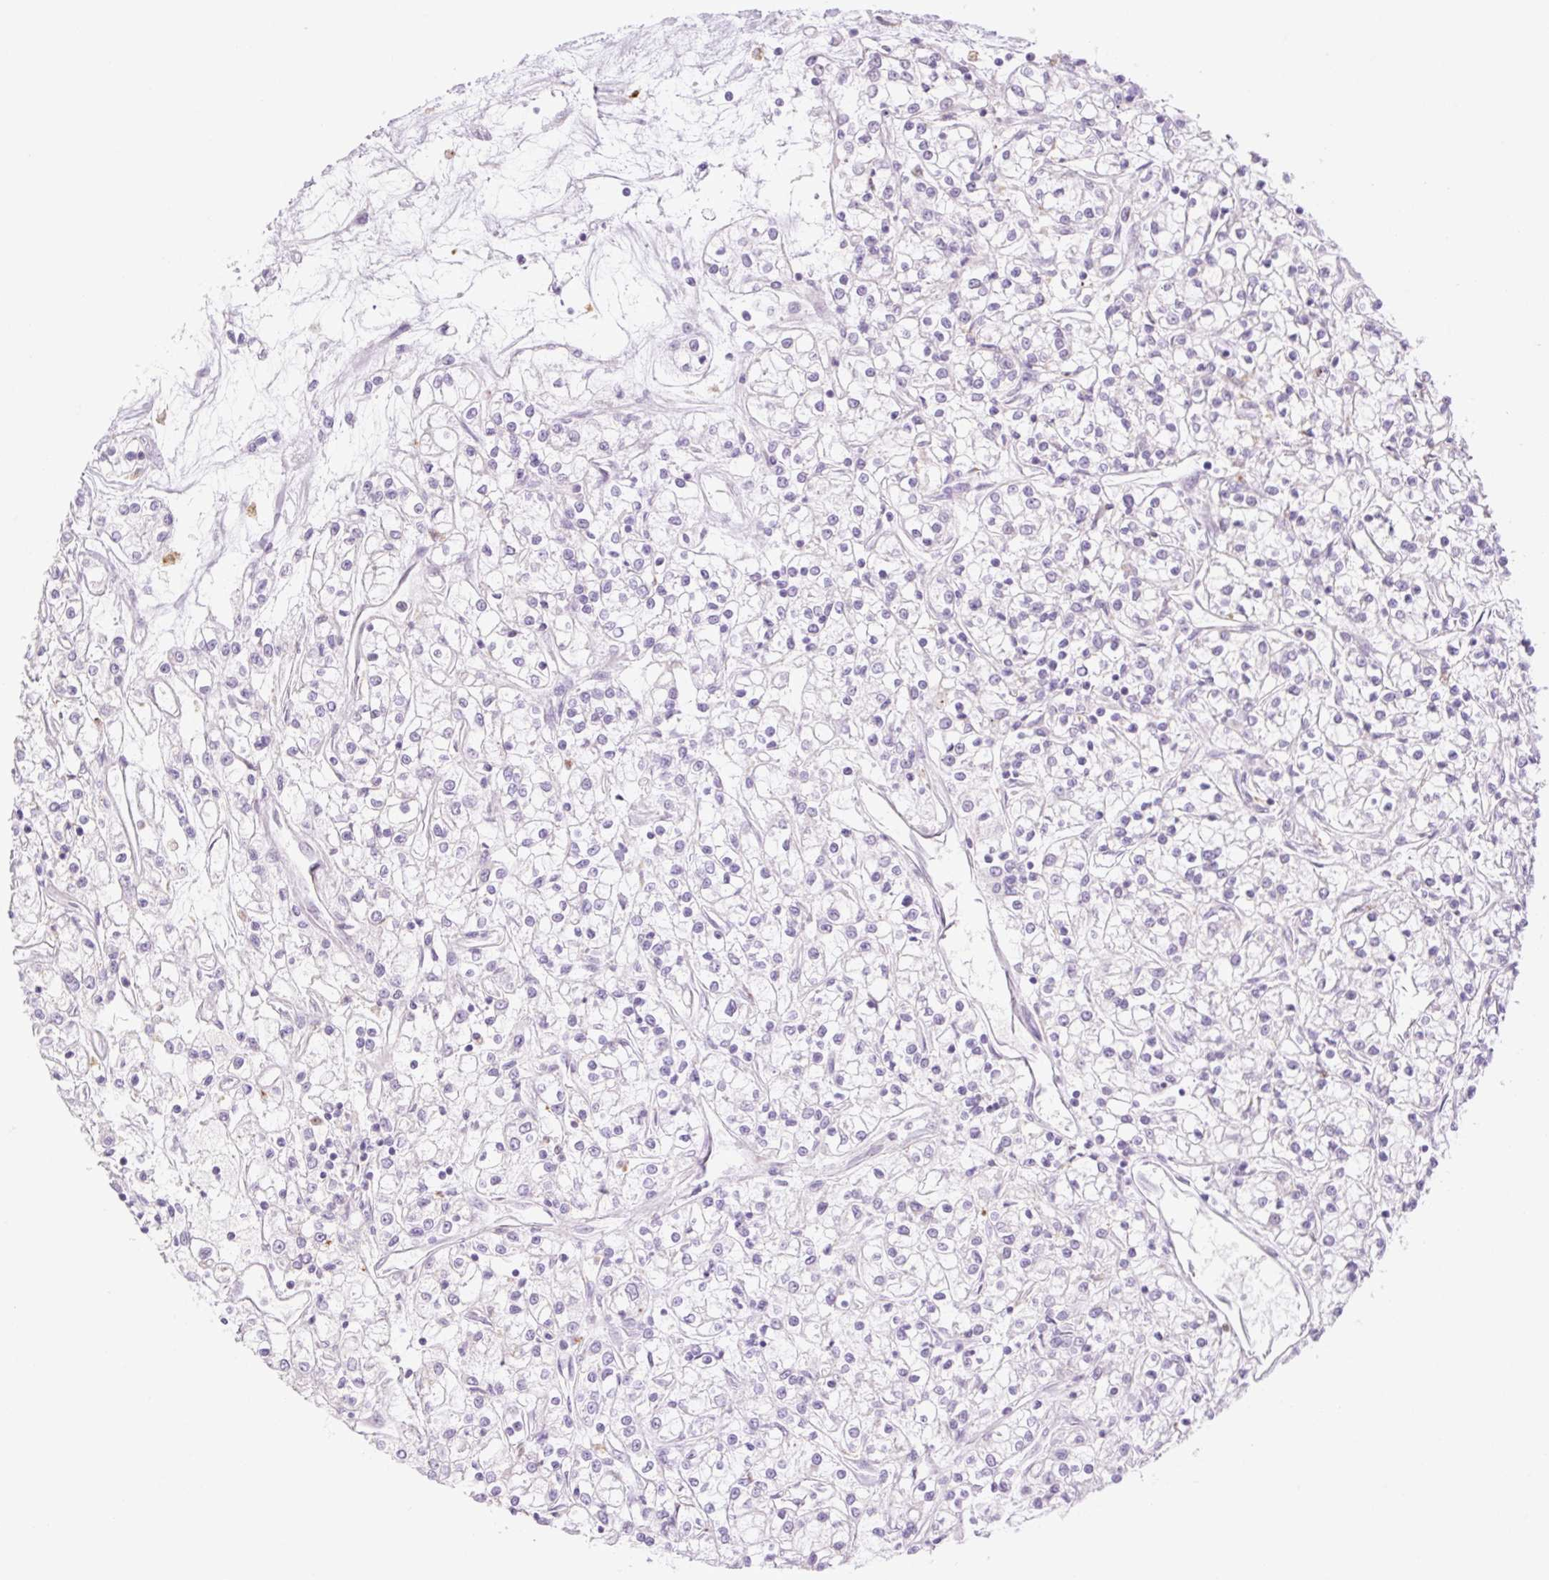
{"staining": {"intensity": "negative", "quantity": "none", "location": "none"}, "tissue": "renal cancer", "cell_type": "Tumor cells", "image_type": "cancer", "snomed": [{"axis": "morphology", "description": "Adenocarcinoma, NOS"}, {"axis": "topography", "description": "Kidney"}], "caption": "Immunohistochemistry histopathology image of human adenocarcinoma (renal) stained for a protein (brown), which shows no expression in tumor cells.", "gene": "SPRYD4", "patient": {"sex": "female", "age": 59}}